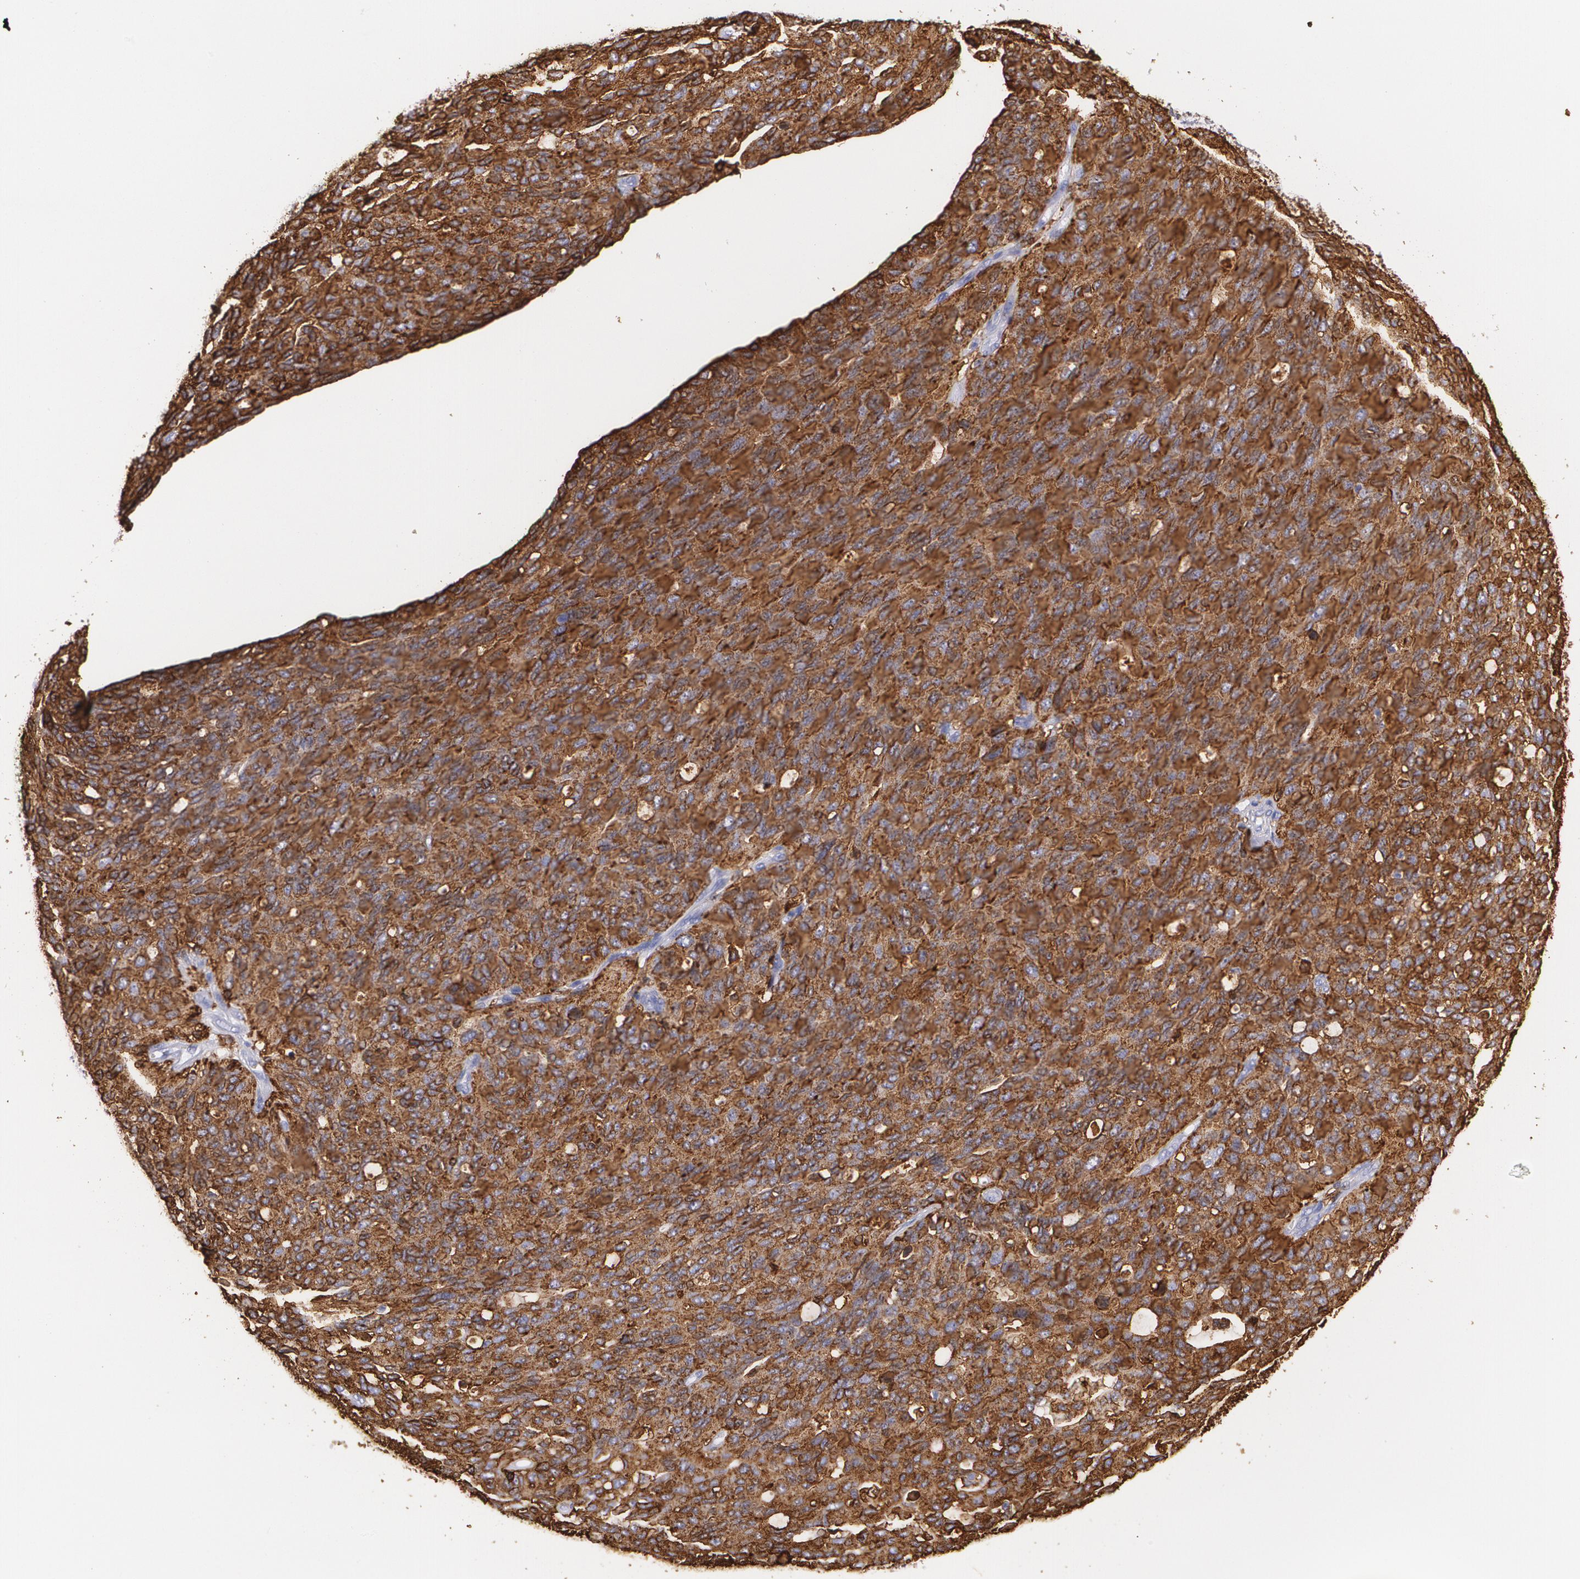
{"staining": {"intensity": "strong", "quantity": ">75%", "location": "cytoplasmic/membranous"}, "tissue": "ovarian cancer", "cell_type": "Tumor cells", "image_type": "cancer", "snomed": [{"axis": "morphology", "description": "Carcinoma, endometroid"}, {"axis": "topography", "description": "Ovary"}], "caption": "This is a photomicrograph of IHC staining of ovarian cancer, which shows strong staining in the cytoplasmic/membranous of tumor cells.", "gene": "HLA-DRA", "patient": {"sex": "female", "age": 60}}